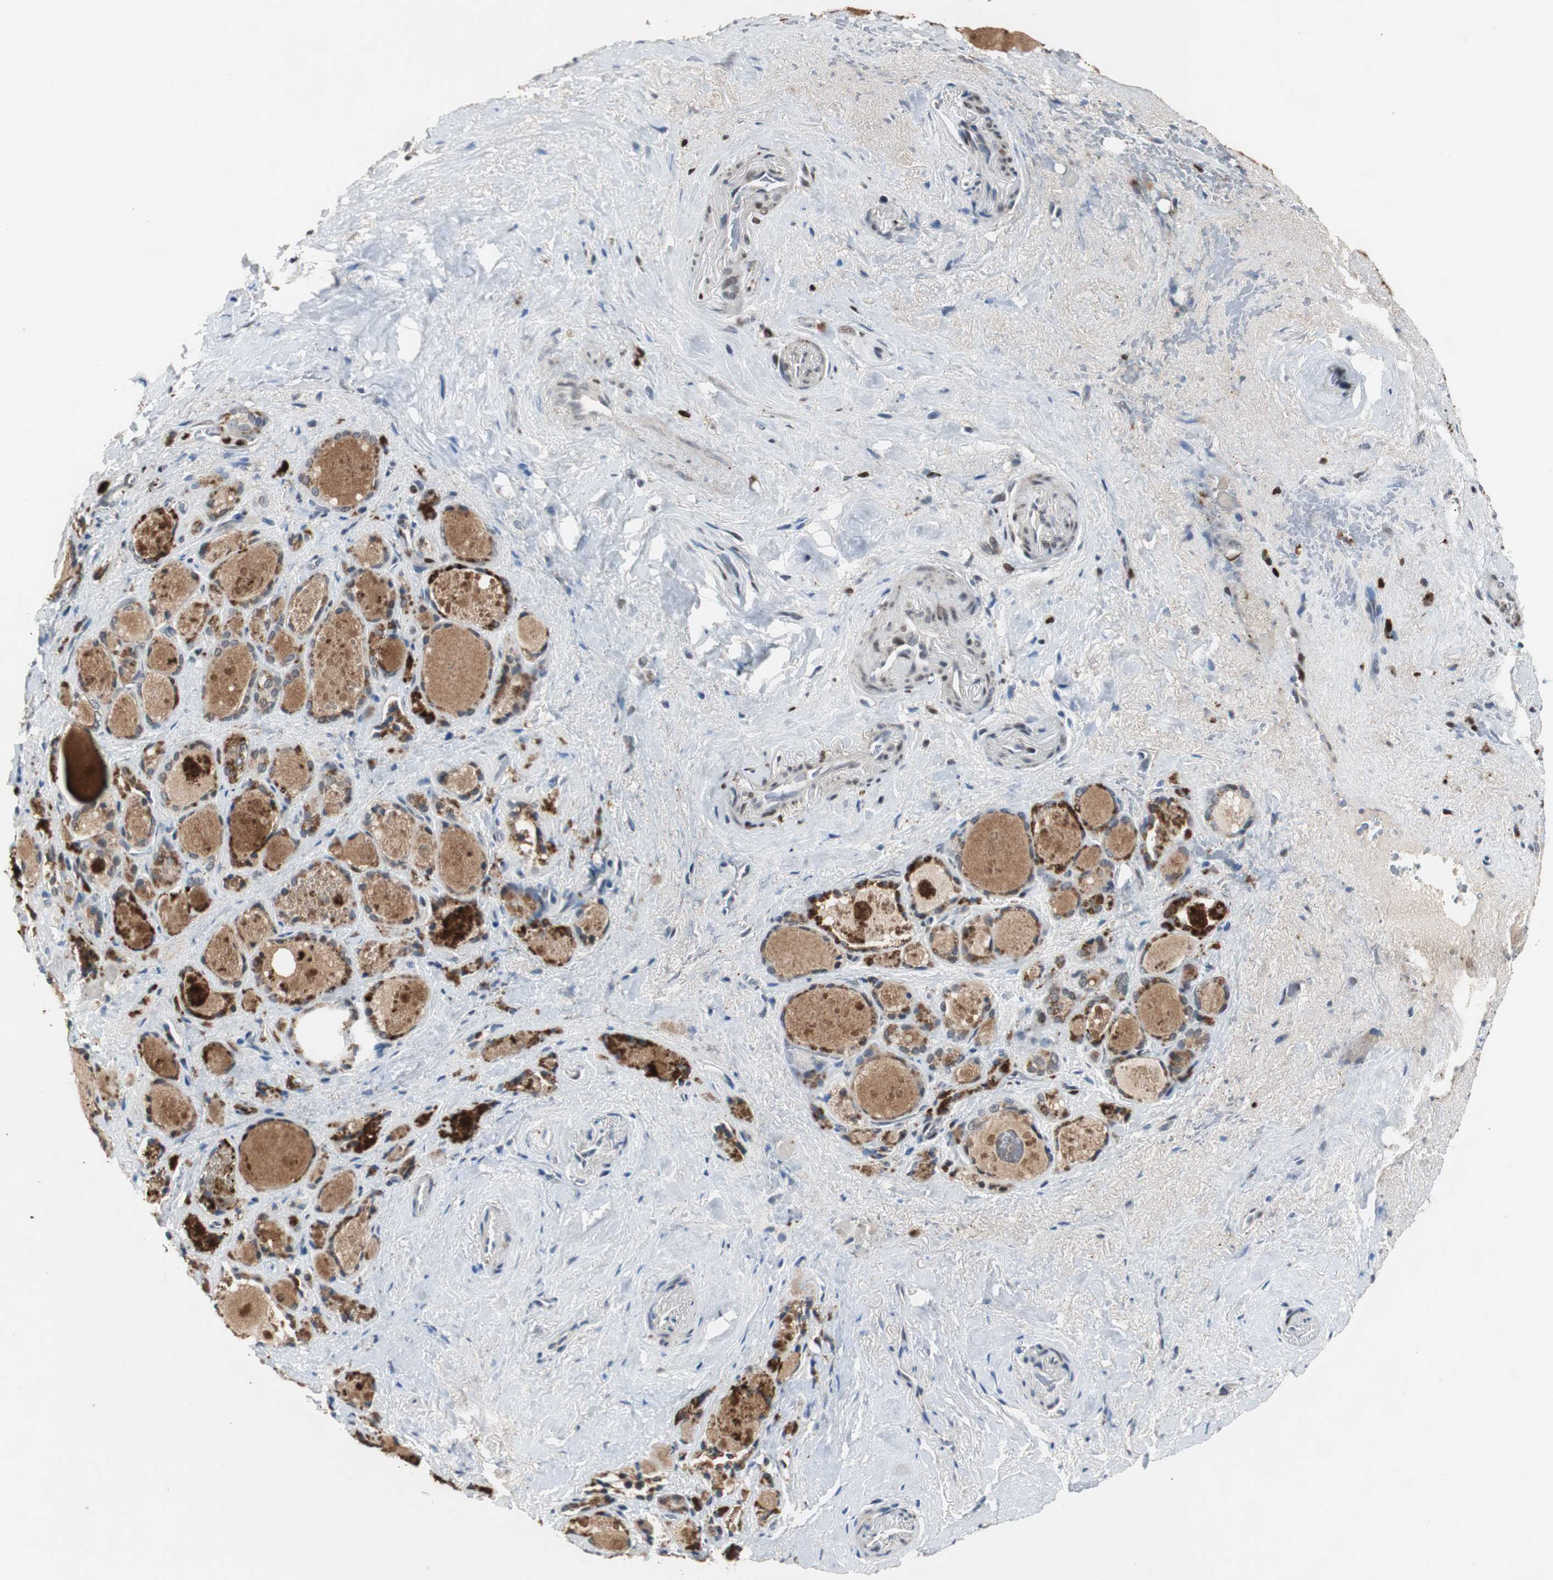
{"staining": {"intensity": "moderate", "quantity": "25%-75%", "location": "cytoplasmic/membranous"}, "tissue": "thyroid gland", "cell_type": "Glandular cells", "image_type": "normal", "snomed": [{"axis": "morphology", "description": "Normal tissue, NOS"}, {"axis": "topography", "description": "Thyroid gland"}], "caption": "Glandular cells show medium levels of moderate cytoplasmic/membranous staining in approximately 25%-75% of cells in unremarkable thyroid gland. (IHC, brightfield microscopy, high magnification).", "gene": "FEN1", "patient": {"sex": "female", "age": 75}}